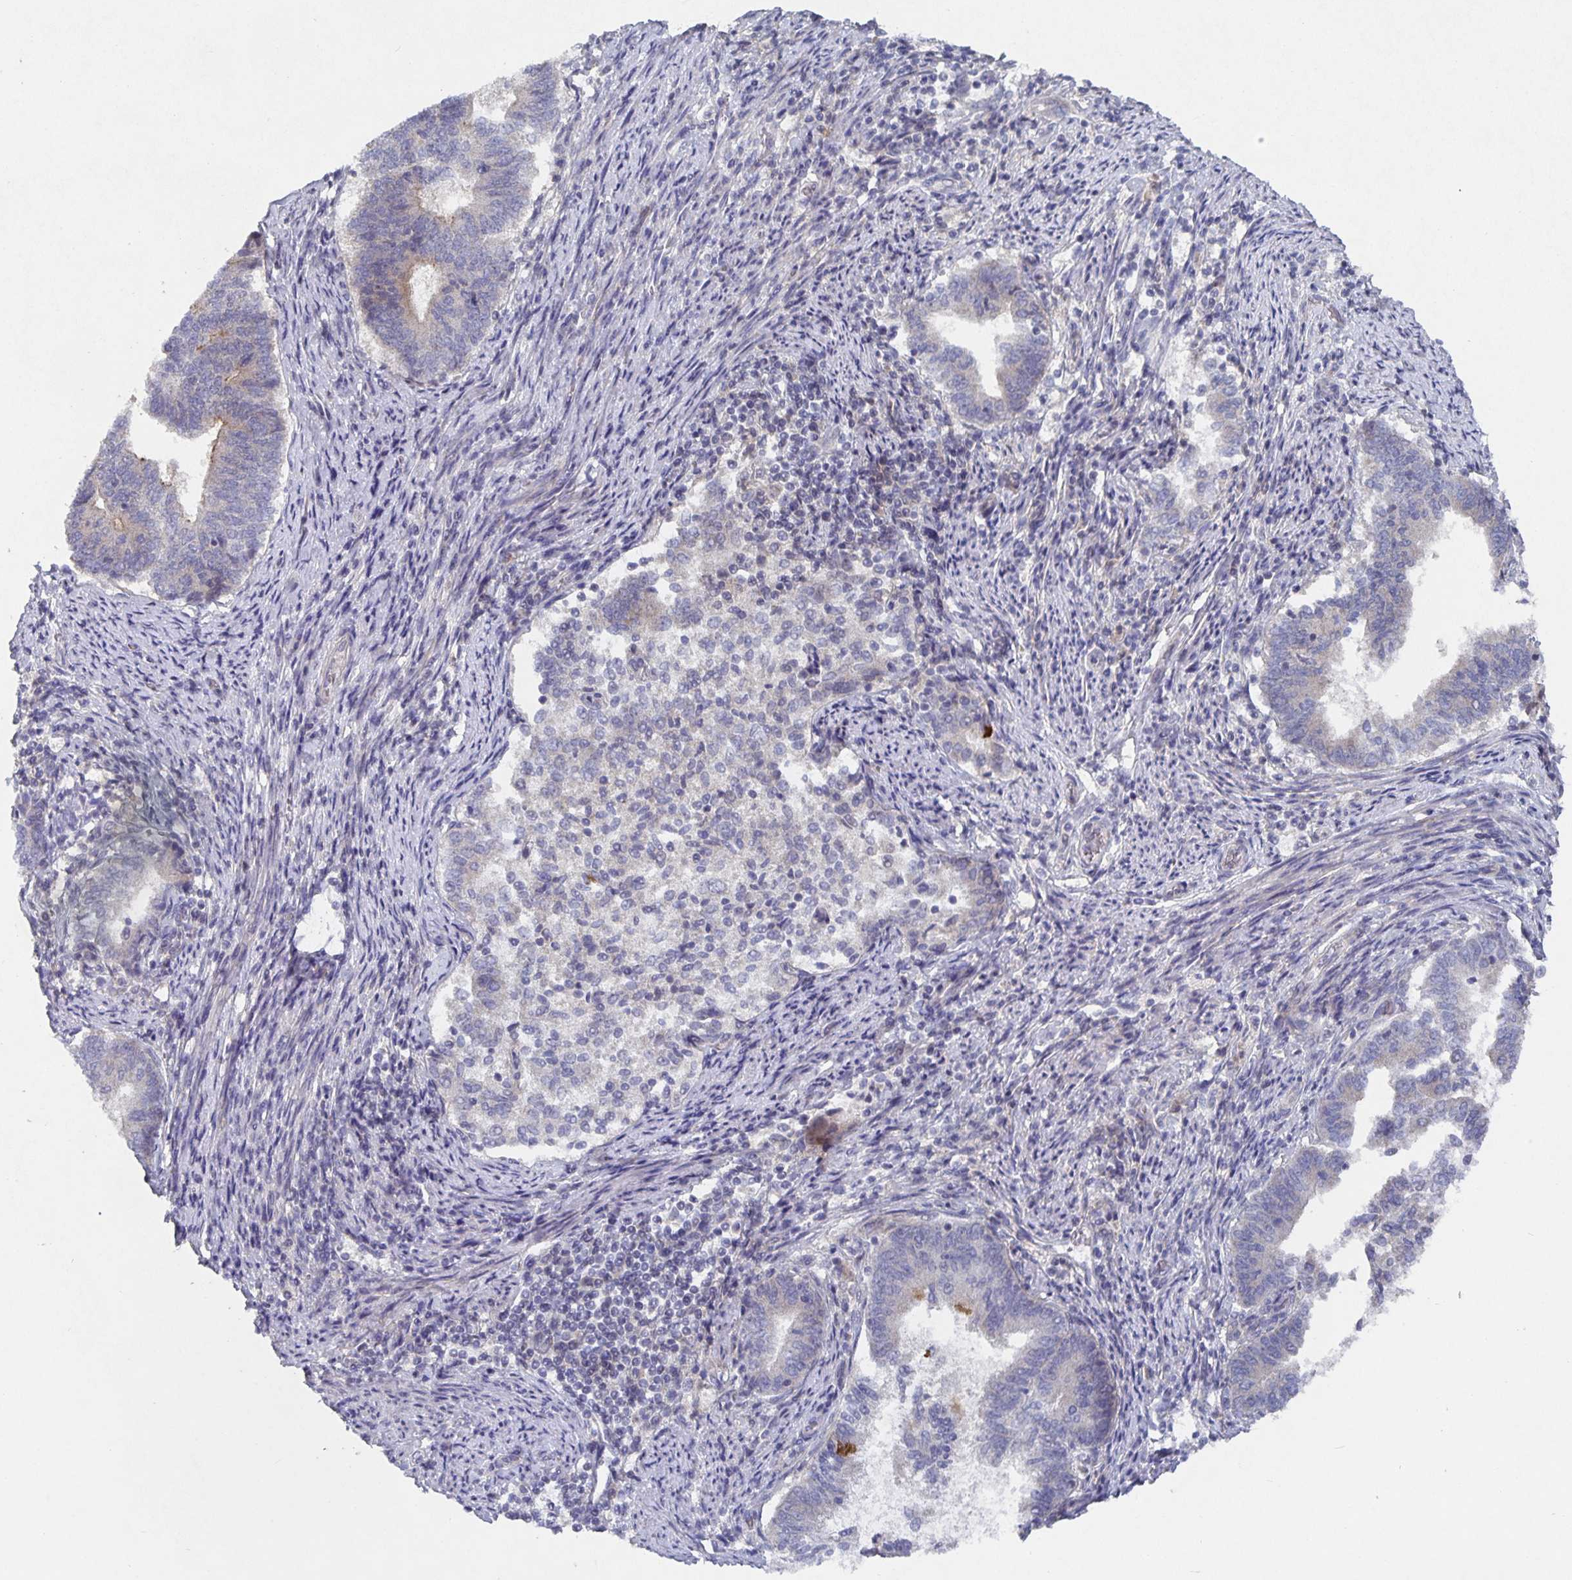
{"staining": {"intensity": "negative", "quantity": "none", "location": "none"}, "tissue": "endometrial cancer", "cell_type": "Tumor cells", "image_type": "cancer", "snomed": [{"axis": "morphology", "description": "Adenocarcinoma, NOS"}, {"axis": "topography", "description": "Endometrium"}], "caption": "Endometrial cancer (adenocarcinoma) was stained to show a protein in brown. There is no significant expression in tumor cells.", "gene": "HEPN1", "patient": {"sex": "female", "age": 65}}